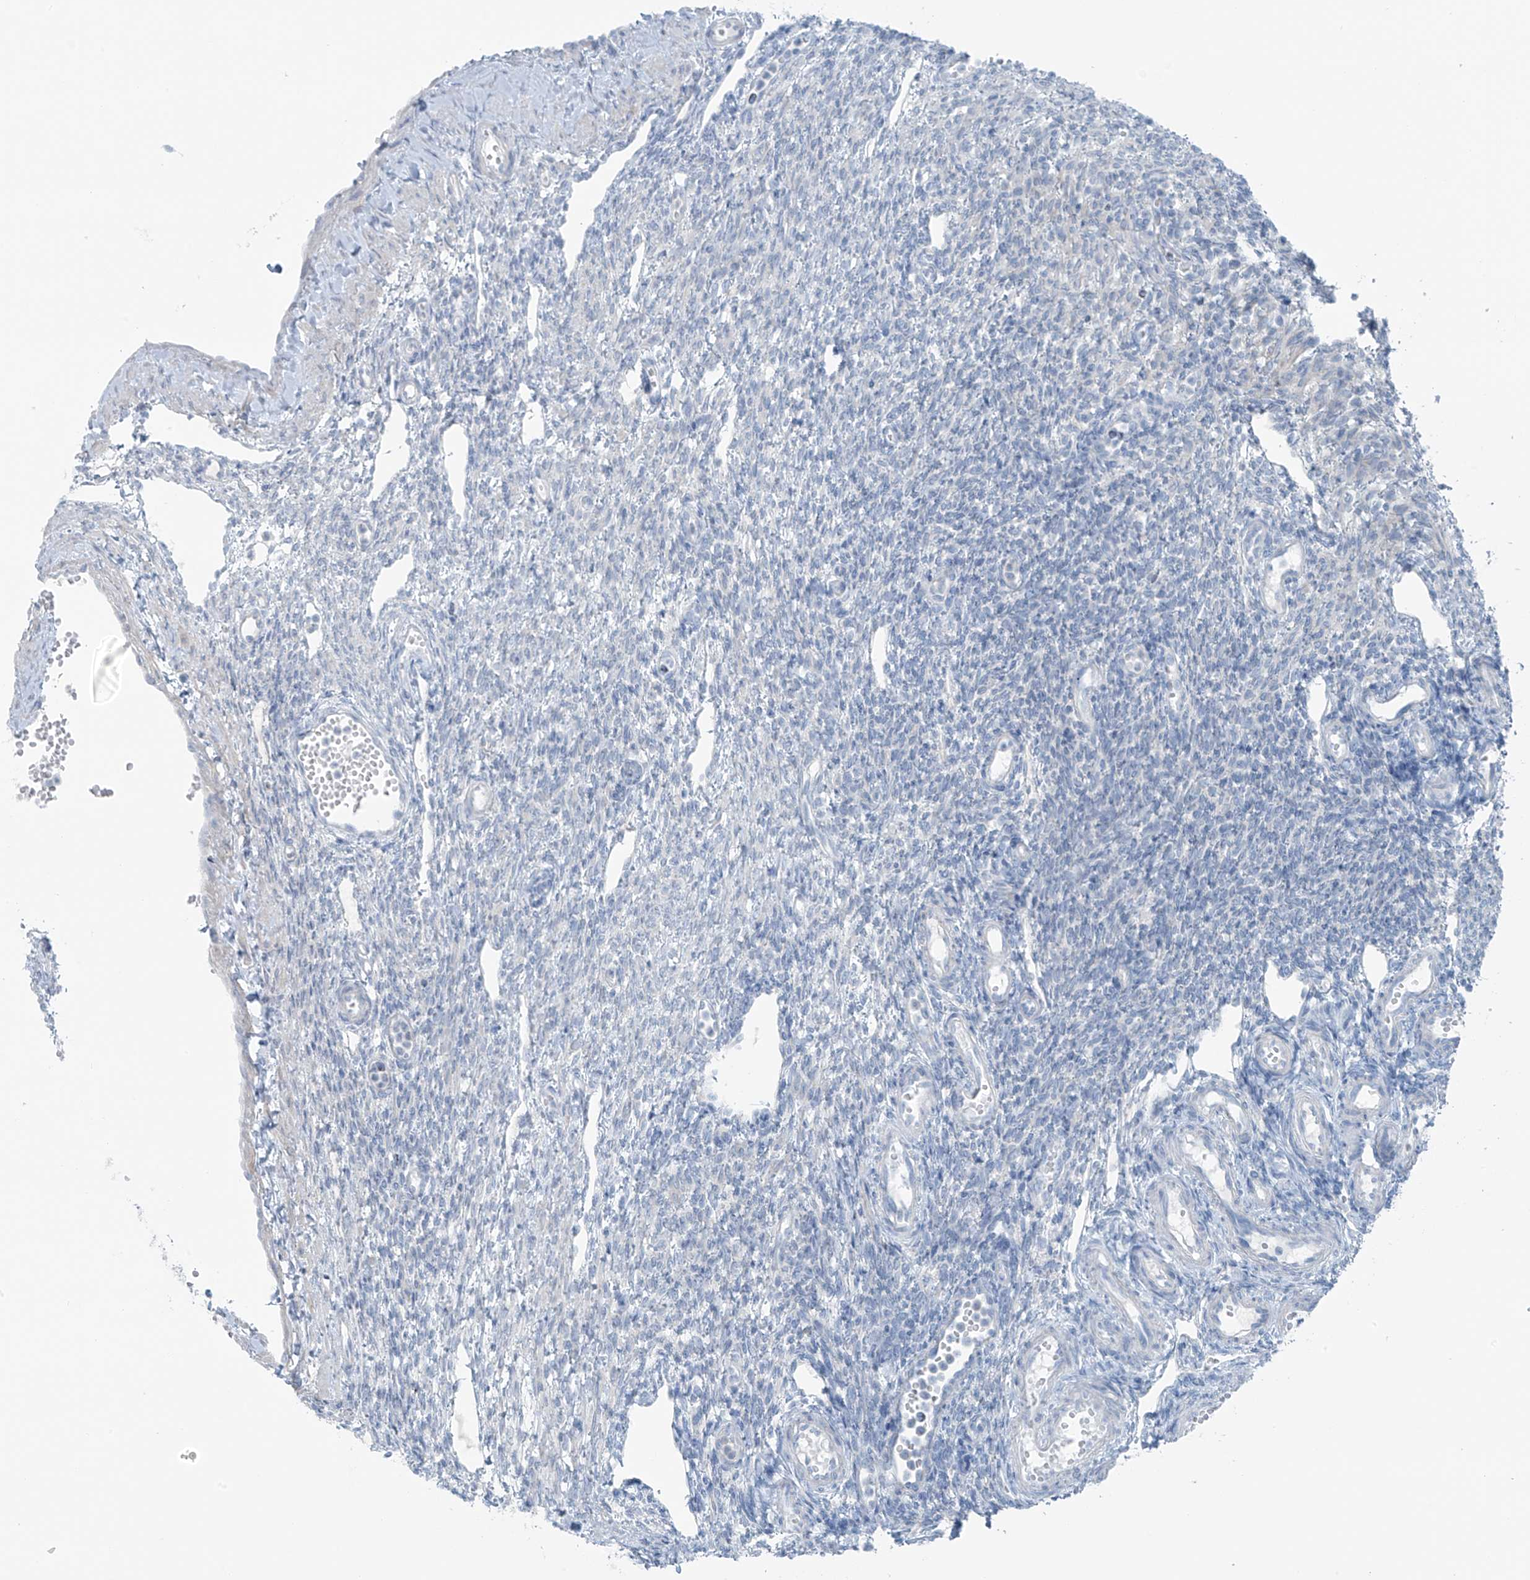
{"staining": {"intensity": "negative", "quantity": "none", "location": "none"}, "tissue": "ovary", "cell_type": "Ovarian stroma cells", "image_type": "normal", "snomed": [{"axis": "morphology", "description": "Normal tissue, NOS"}, {"axis": "morphology", "description": "Cyst, NOS"}, {"axis": "topography", "description": "Ovary"}], "caption": "The micrograph exhibits no significant expression in ovarian stroma cells of ovary. The staining is performed using DAB brown chromogen with nuclei counter-stained in using hematoxylin.", "gene": "SLC25A43", "patient": {"sex": "female", "age": 33}}